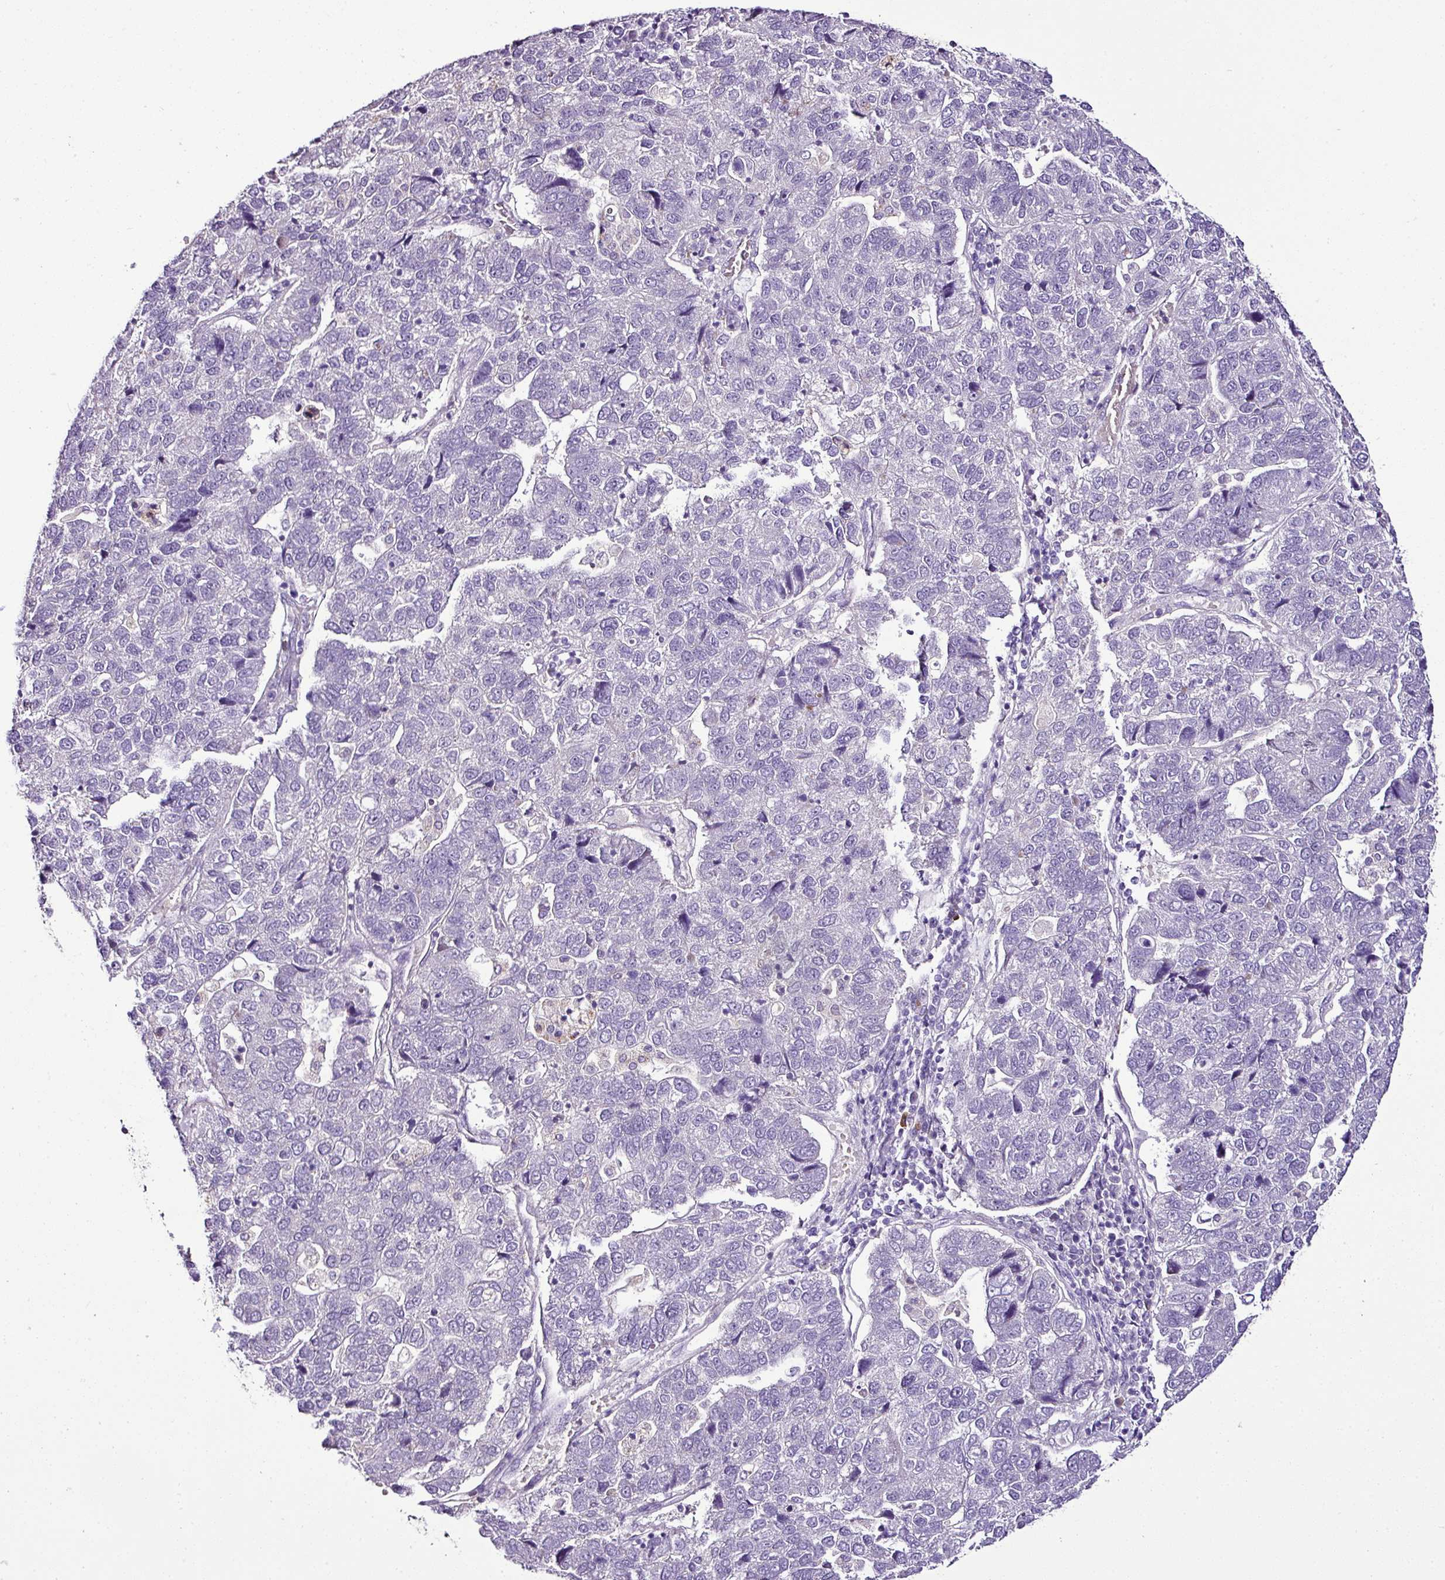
{"staining": {"intensity": "negative", "quantity": "none", "location": "none"}, "tissue": "pancreatic cancer", "cell_type": "Tumor cells", "image_type": "cancer", "snomed": [{"axis": "morphology", "description": "Adenocarcinoma, NOS"}, {"axis": "topography", "description": "Pancreas"}], "caption": "Image shows no significant protein staining in tumor cells of pancreatic cancer.", "gene": "ESR1", "patient": {"sex": "female", "age": 61}}